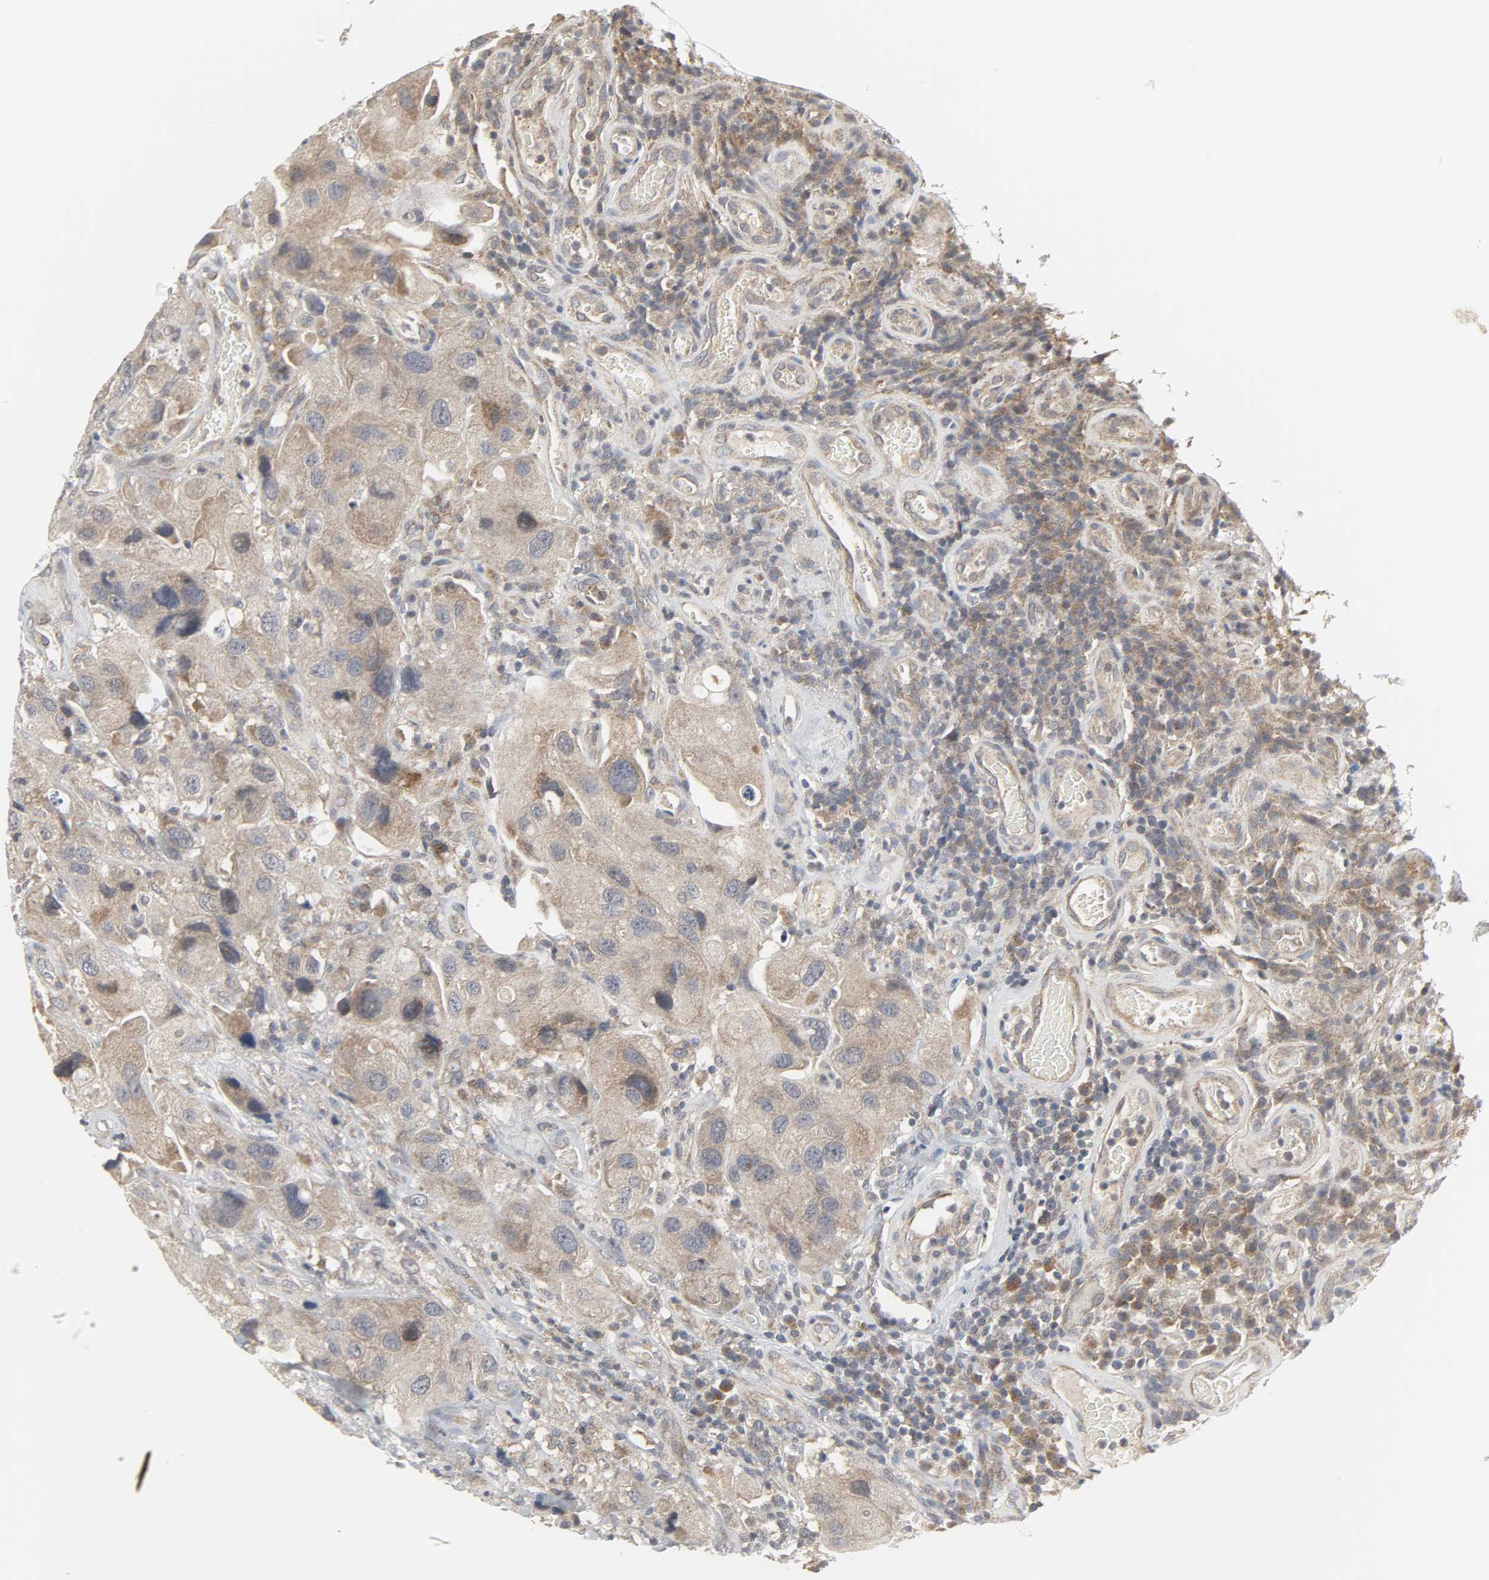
{"staining": {"intensity": "moderate", "quantity": ">75%", "location": "cytoplasmic/membranous"}, "tissue": "urothelial cancer", "cell_type": "Tumor cells", "image_type": "cancer", "snomed": [{"axis": "morphology", "description": "Urothelial carcinoma, High grade"}, {"axis": "topography", "description": "Urinary bladder"}], "caption": "This photomicrograph demonstrates immunohistochemistry (IHC) staining of human urothelial cancer, with medium moderate cytoplasmic/membranous staining in about >75% of tumor cells.", "gene": "CLIP1", "patient": {"sex": "female", "age": 64}}